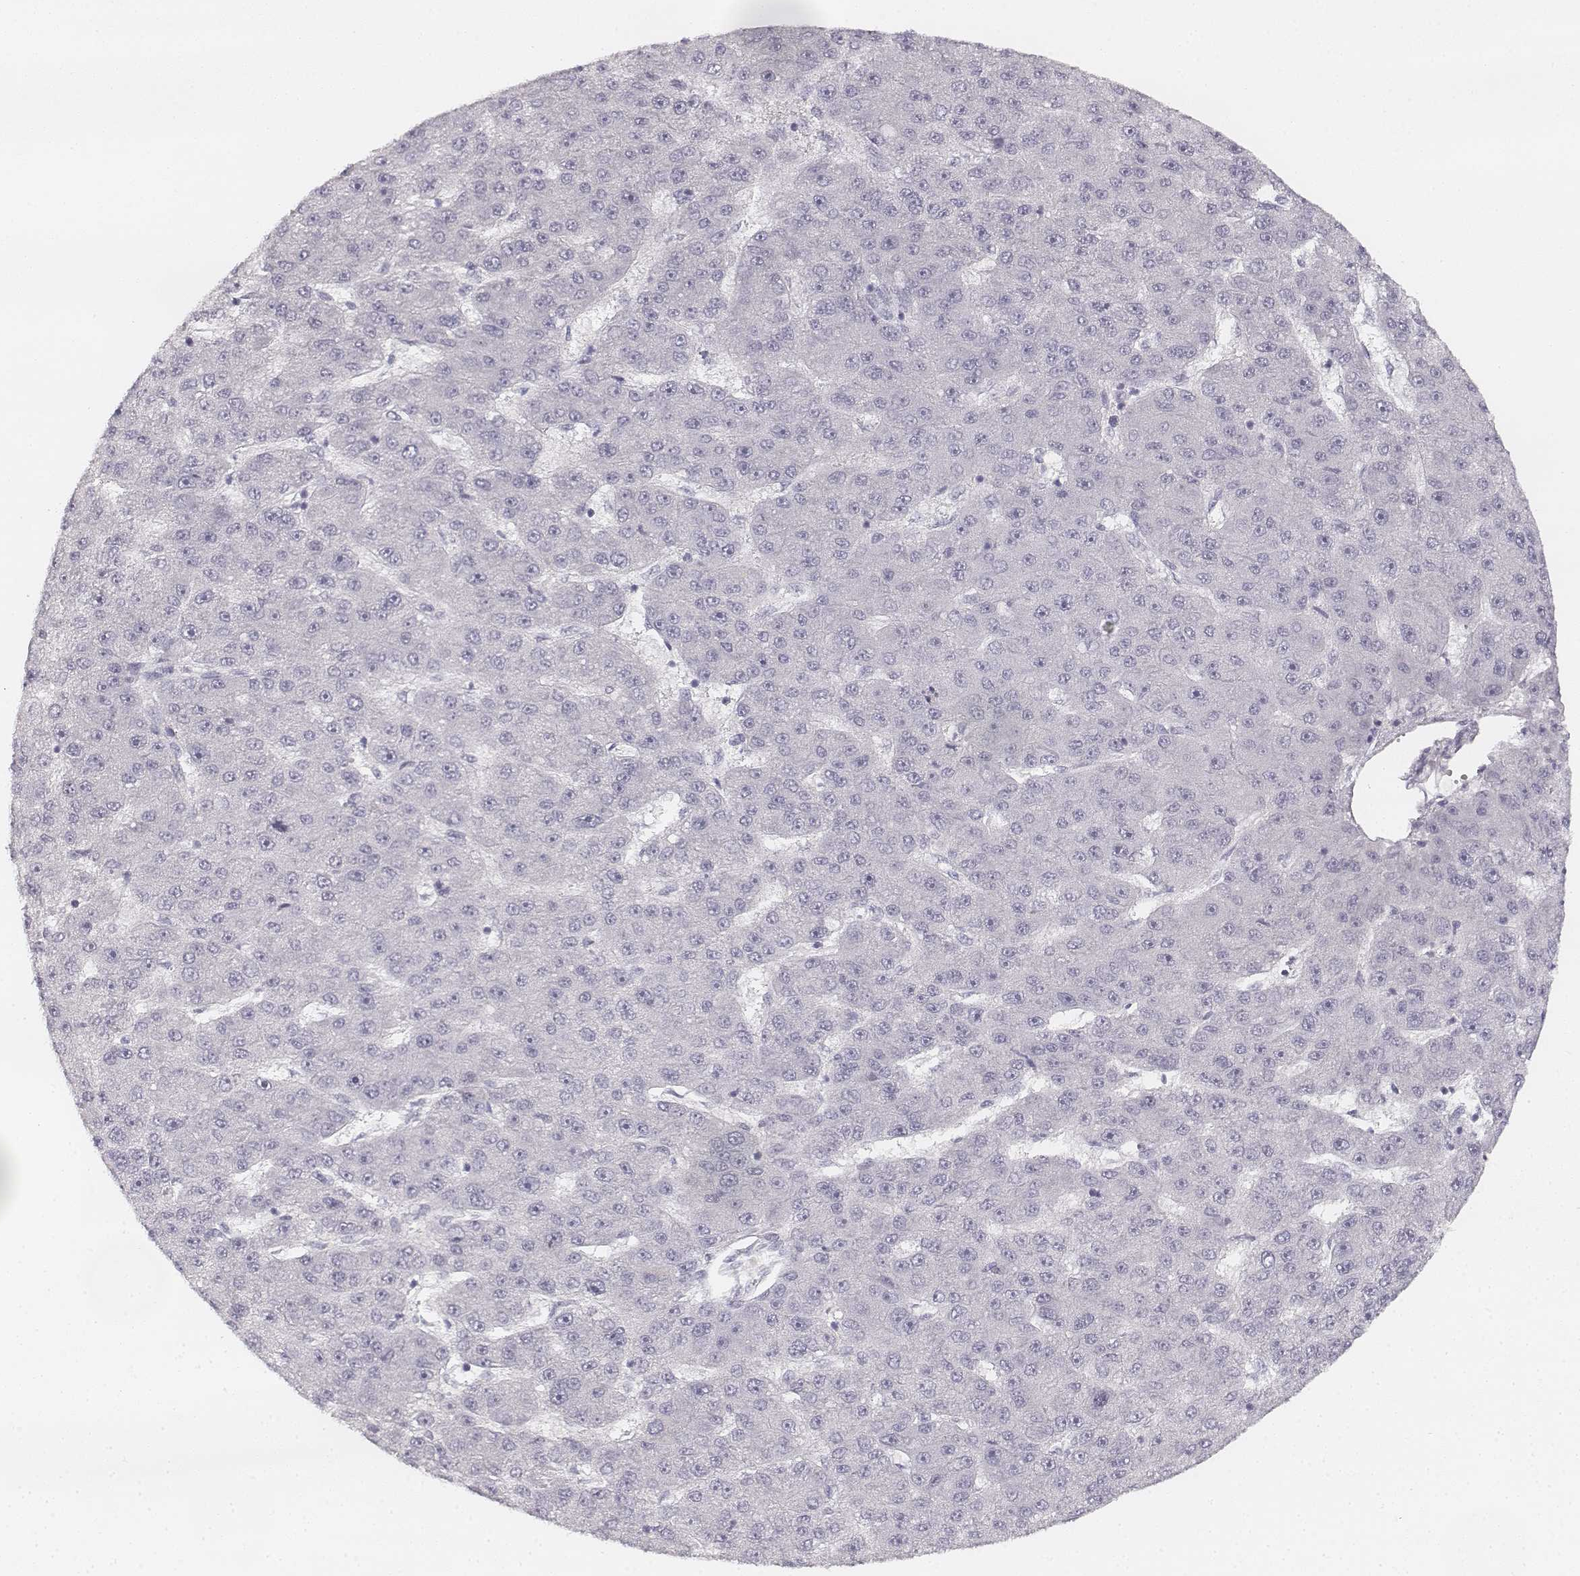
{"staining": {"intensity": "negative", "quantity": "none", "location": "none"}, "tissue": "liver cancer", "cell_type": "Tumor cells", "image_type": "cancer", "snomed": [{"axis": "morphology", "description": "Carcinoma, Hepatocellular, NOS"}, {"axis": "topography", "description": "Liver"}], "caption": "Tumor cells show no significant staining in hepatocellular carcinoma (liver). (DAB (3,3'-diaminobenzidine) immunohistochemistry (IHC) with hematoxylin counter stain).", "gene": "DSG4", "patient": {"sex": "male", "age": 67}}